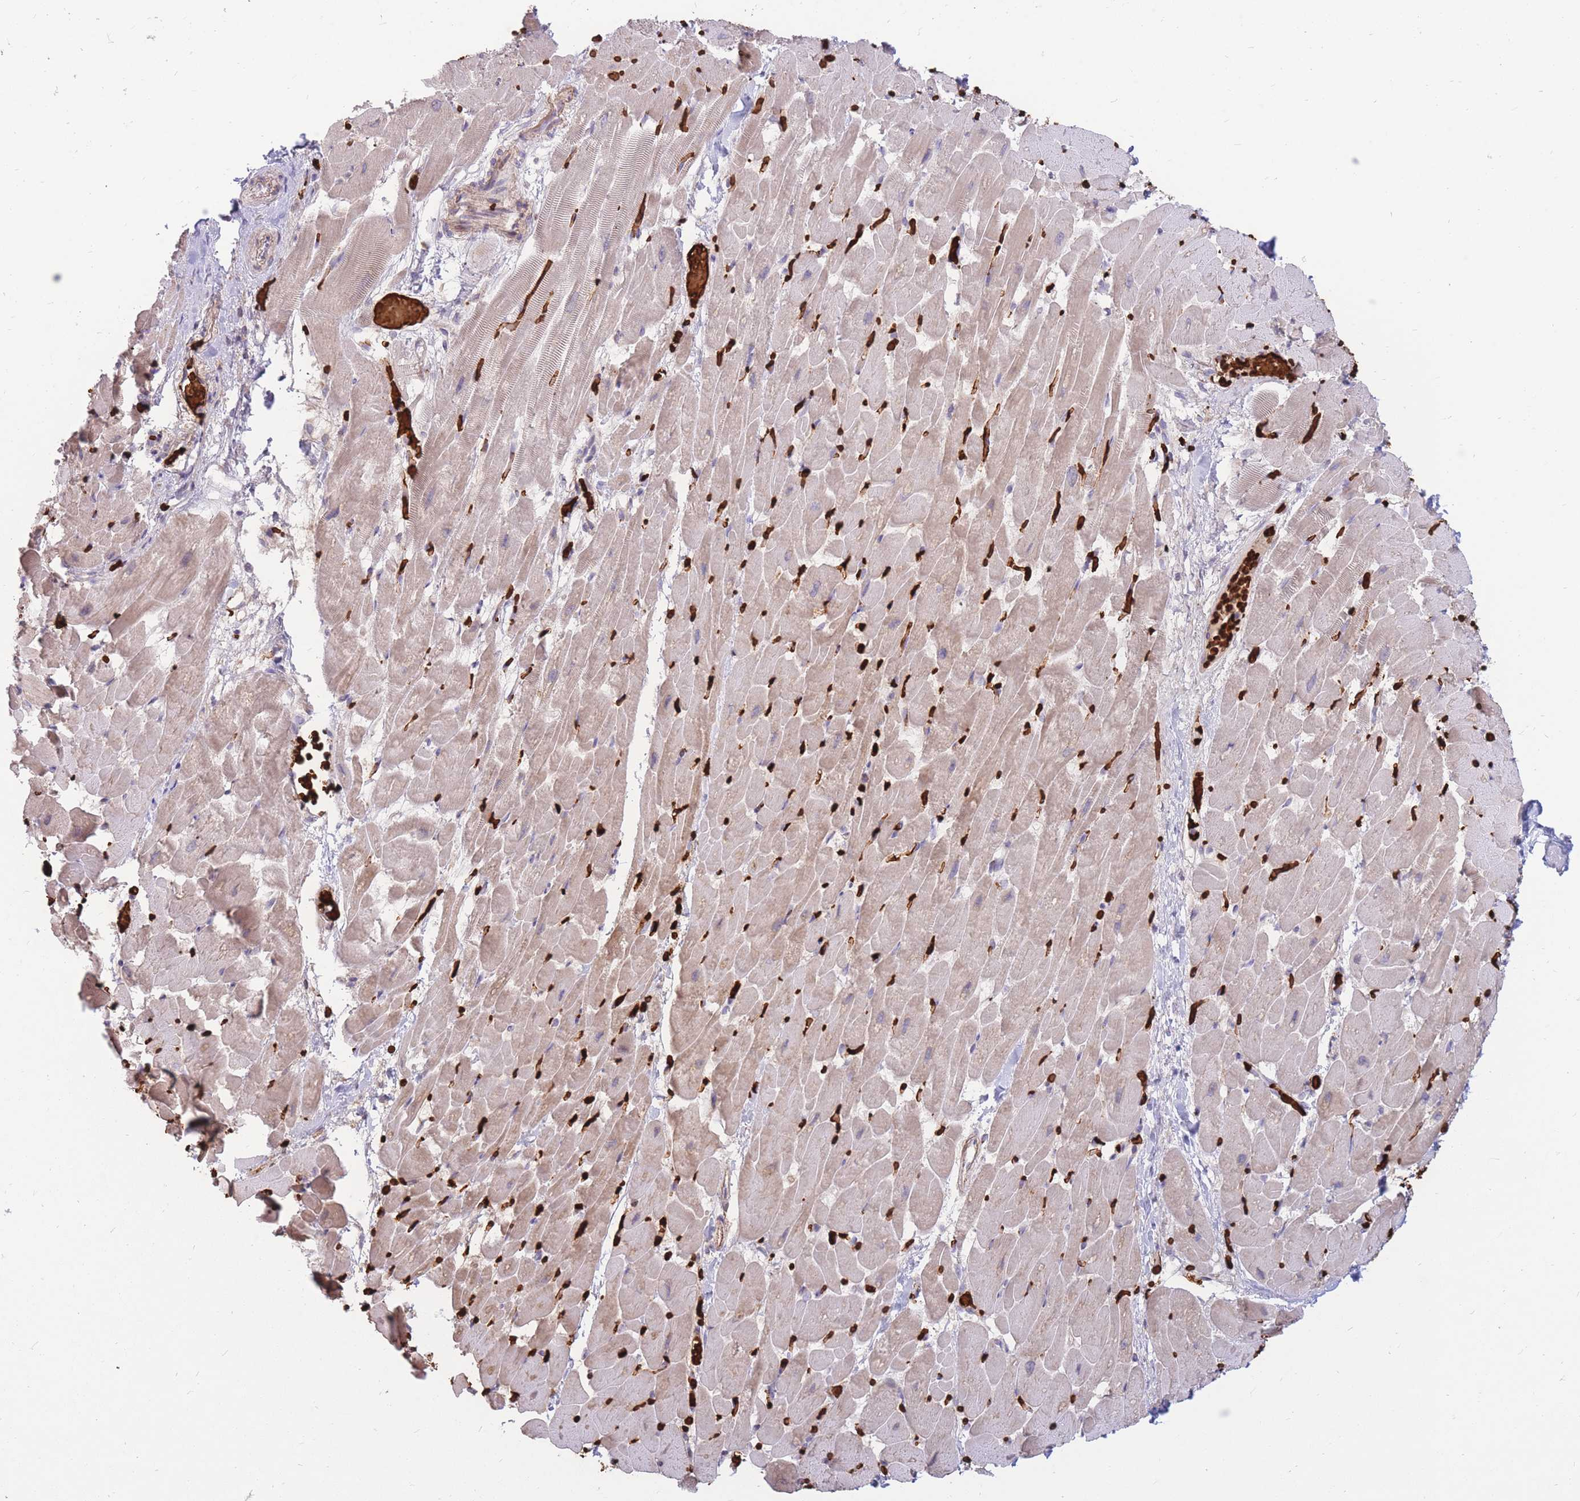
{"staining": {"intensity": "weak", "quantity": "25%-75%", "location": "cytoplasmic/membranous"}, "tissue": "heart muscle", "cell_type": "Cardiomyocytes", "image_type": "normal", "snomed": [{"axis": "morphology", "description": "Normal tissue, NOS"}, {"axis": "topography", "description": "Heart"}], "caption": "Cardiomyocytes show weak cytoplasmic/membranous expression in approximately 25%-75% of cells in normal heart muscle. Nuclei are stained in blue.", "gene": "ATP10D", "patient": {"sex": "male", "age": 37}}